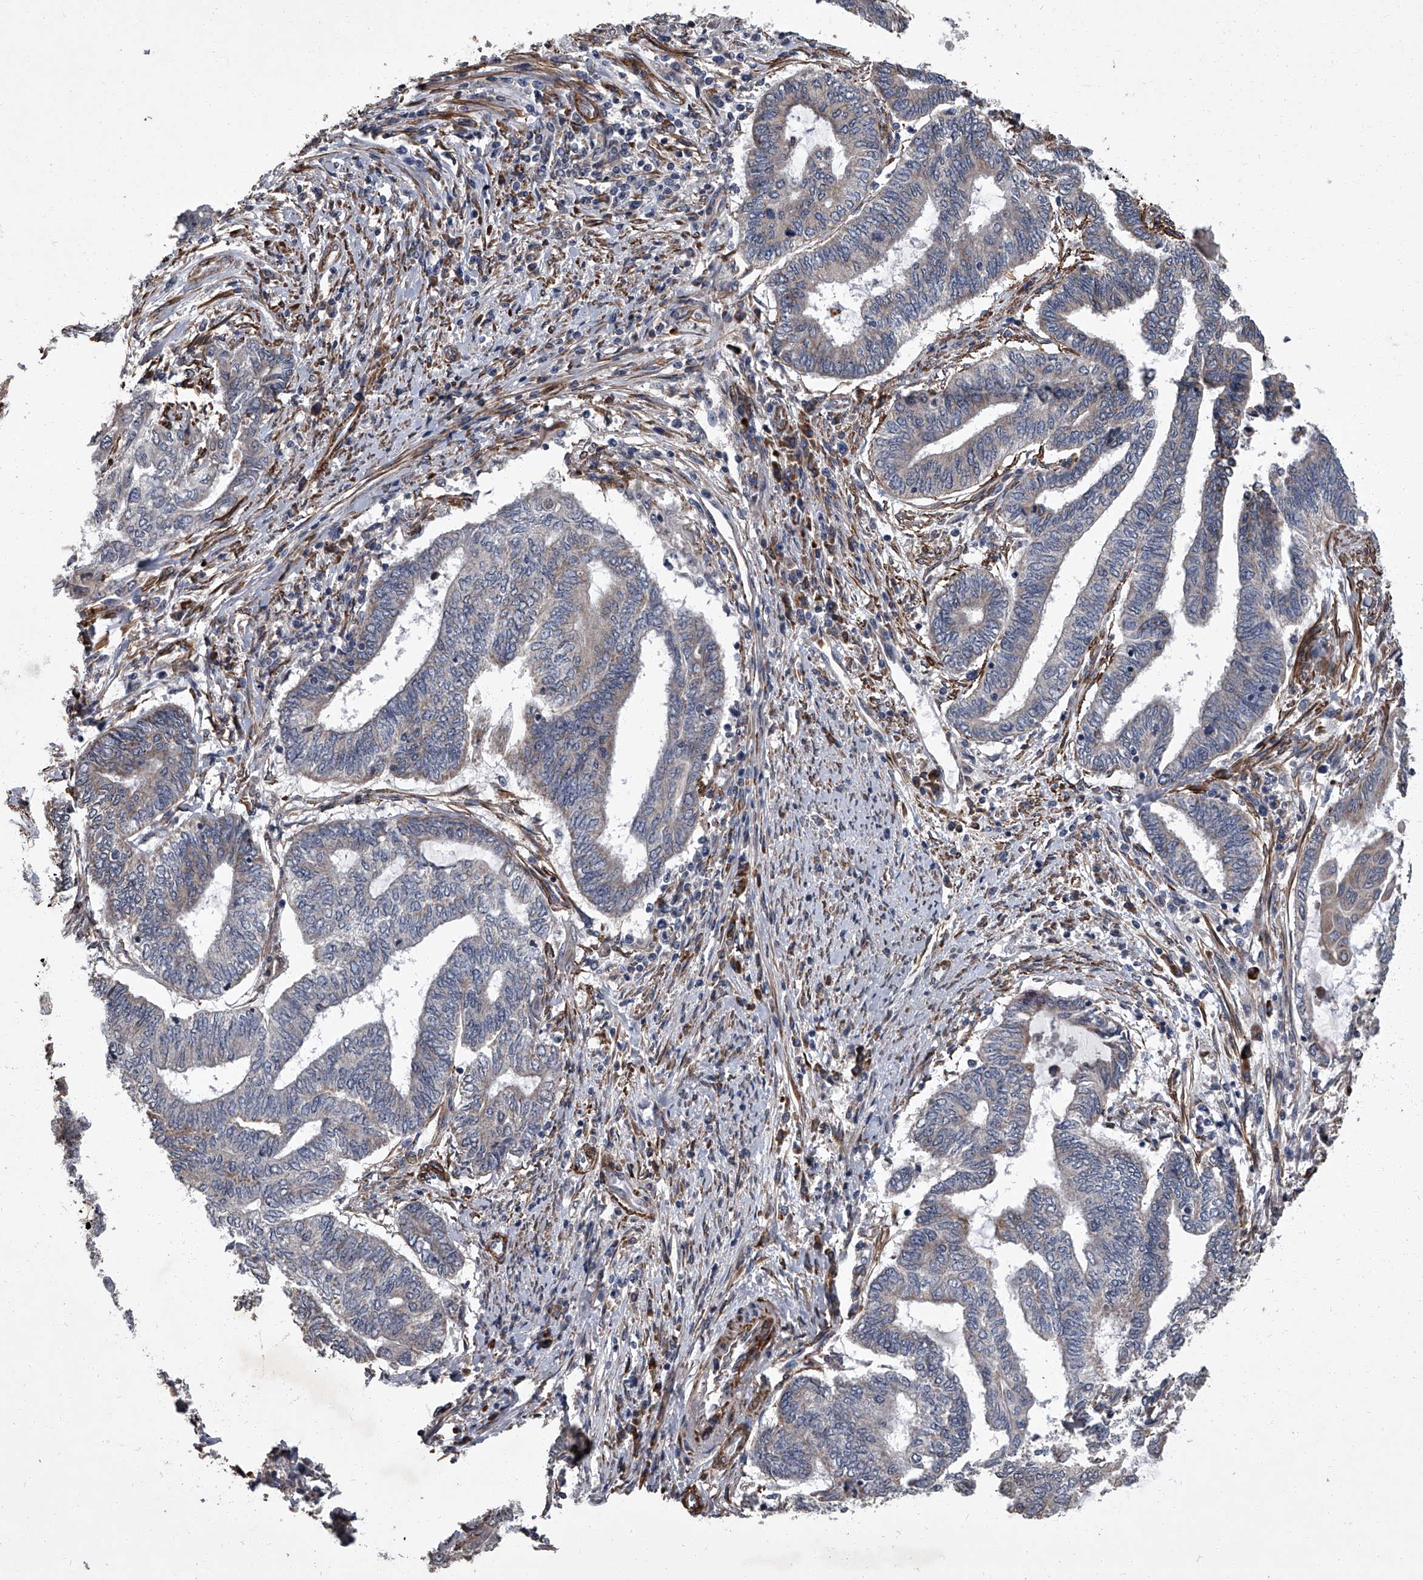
{"staining": {"intensity": "negative", "quantity": "none", "location": "none"}, "tissue": "endometrial cancer", "cell_type": "Tumor cells", "image_type": "cancer", "snomed": [{"axis": "morphology", "description": "Adenocarcinoma, NOS"}, {"axis": "topography", "description": "Uterus"}, {"axis": "topography", "description": "Endometrium"}], "caption": "Tumor cells show no significant protein positivity in adenocarcinoma (endometrial).", "gene": "SIRT4", "patient": {"sex": "female", "age": 70}}